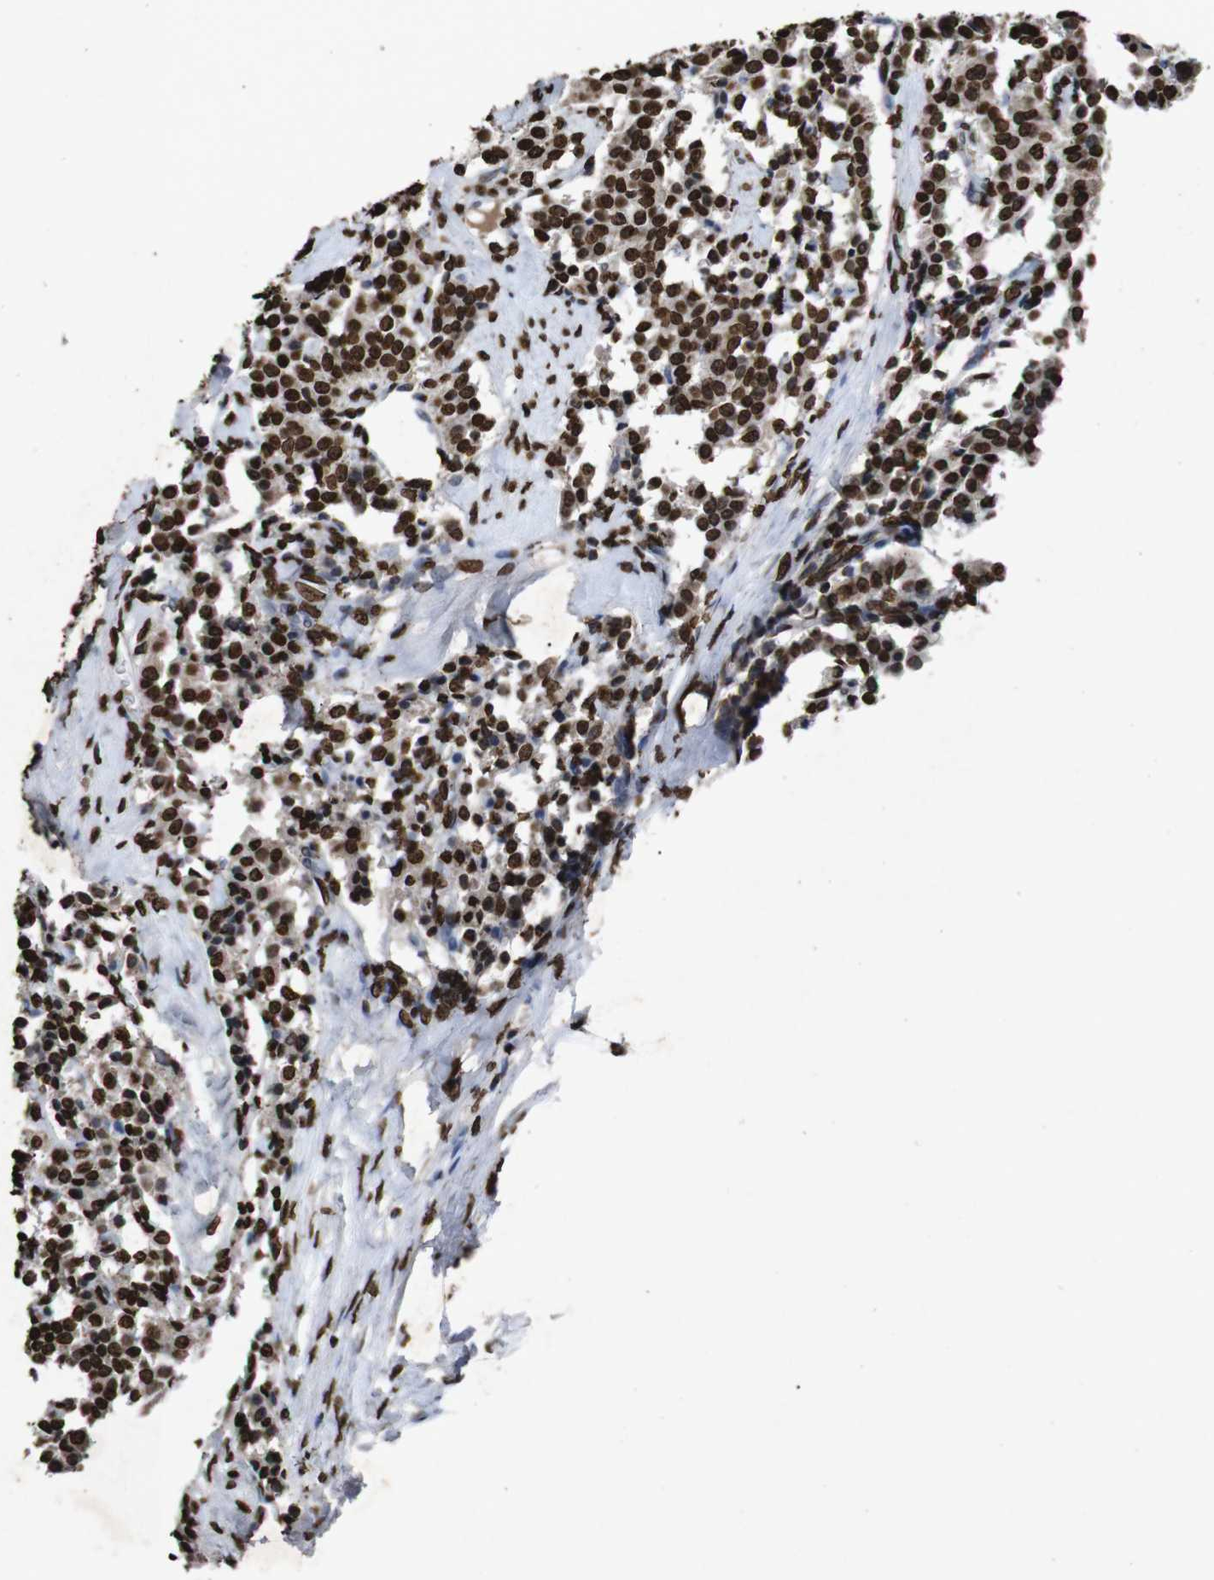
{"staining": {"intensity": "strong", "quantity": ">75%", "location": "cytoplasmic/membranous,nuclear"}, "tissue": "carcinoid", "cell_type": "Tumor cells", "image_type": "cancer", "snomed": [{"axis": "morphology", "description": "Carcinoid, malignant, NOS"}, {"axis": "topography", "description": "Lung"}], "caption": "Protein staining of carcinoid (malignant) tissue exhibits strong cytoplasmic/membranous and nuclear expression in approximately >75% of tumor cells.", "gene": "MDM2", "patient": {"sex": "male", "age": 30}}